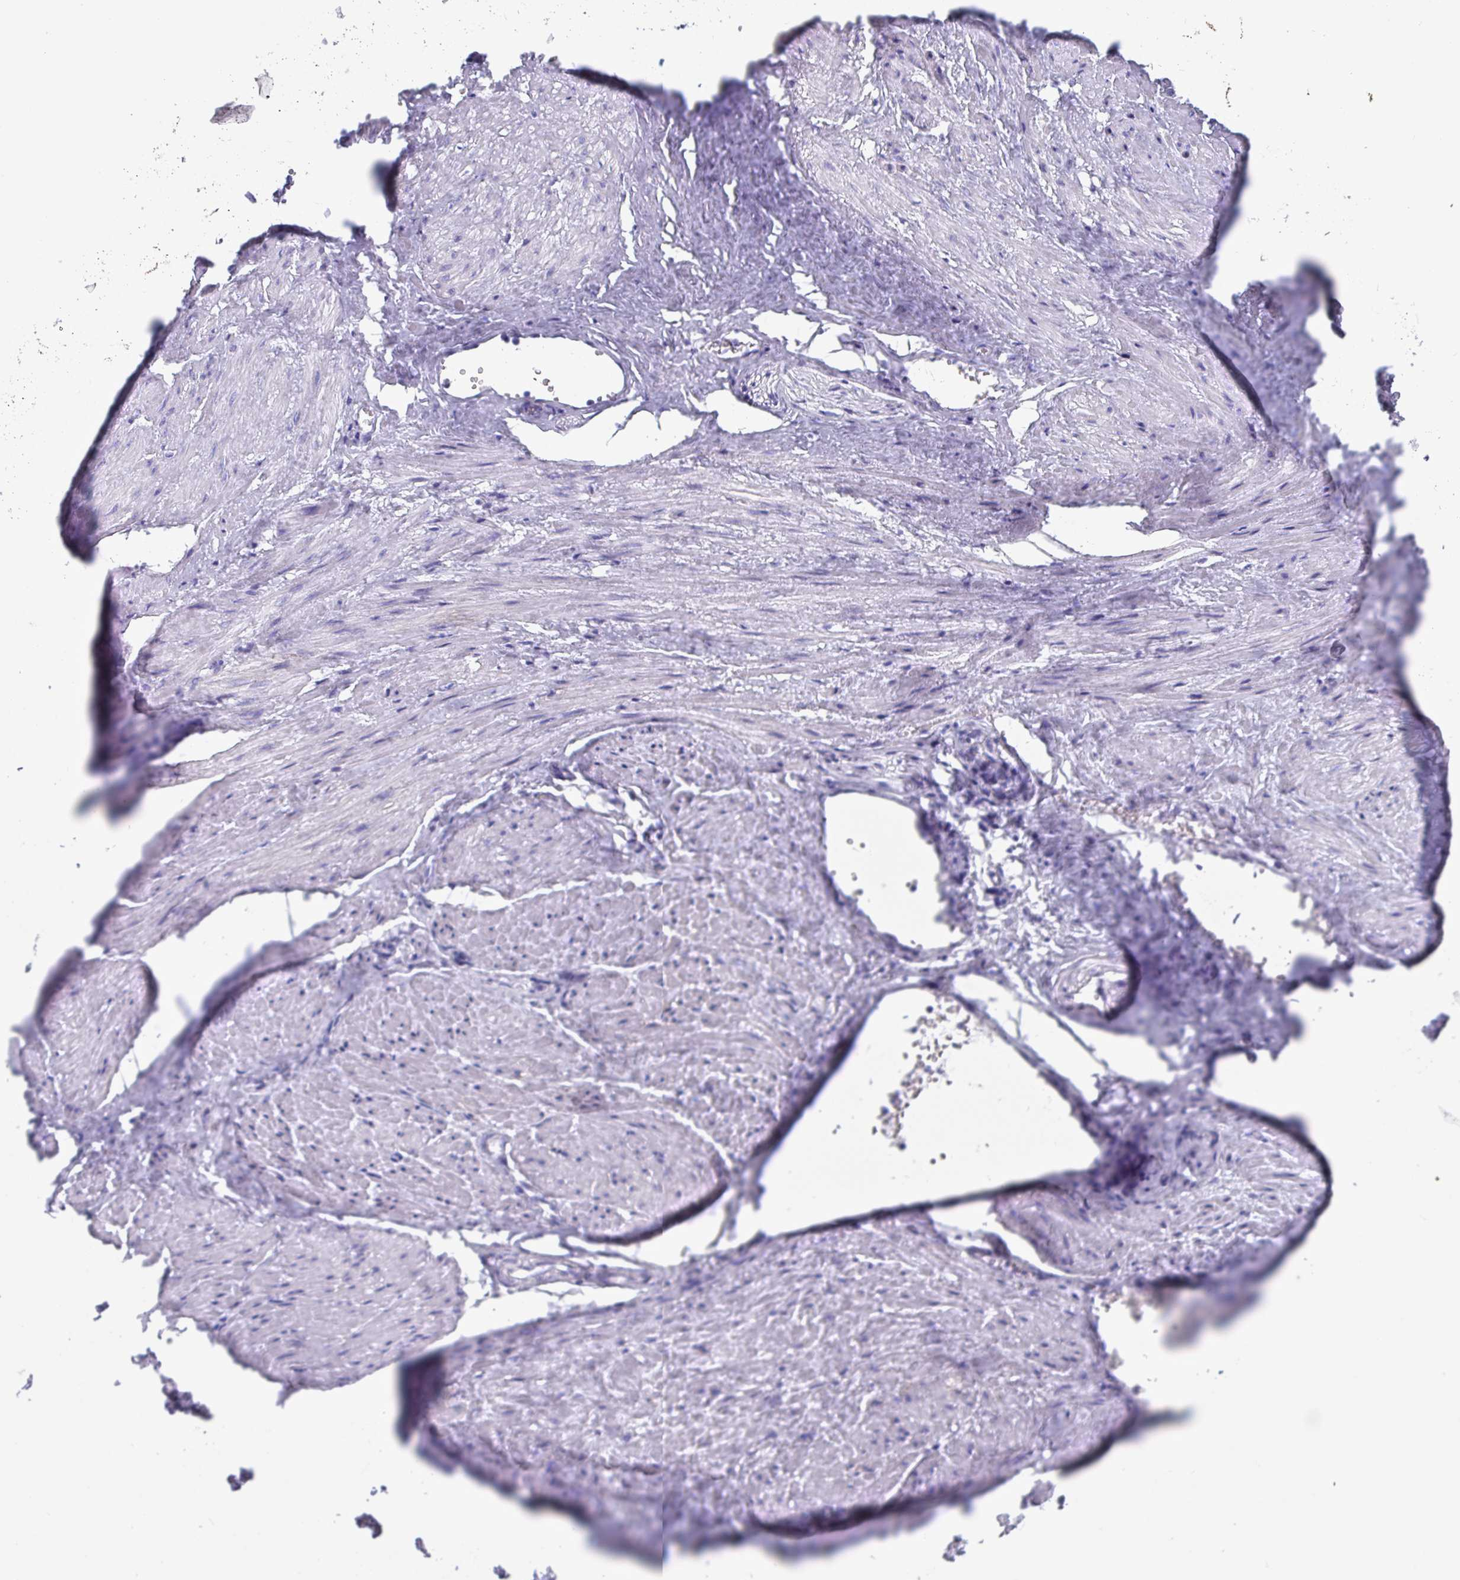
{"staining": {"intensity": "negative", "quantity": "none", "location": "none"}, "tissue": "adipose tissue", "cell_type": "Adipocytes", "image_type": "normal", "snomed": [{"axis": "morphology", "description": "Normal tissue, NOS"}, {"axis": "topography", "description": "Prostate"}, {"axis": "topography", "description": "Peripheral nerve tissue"}], "caption": "Adipose tissue stained for a protein using immunohistochemistry shows no expression adipocytes.", "gene": "SCGN", "patient": {"sex": "male", "age": 55}}